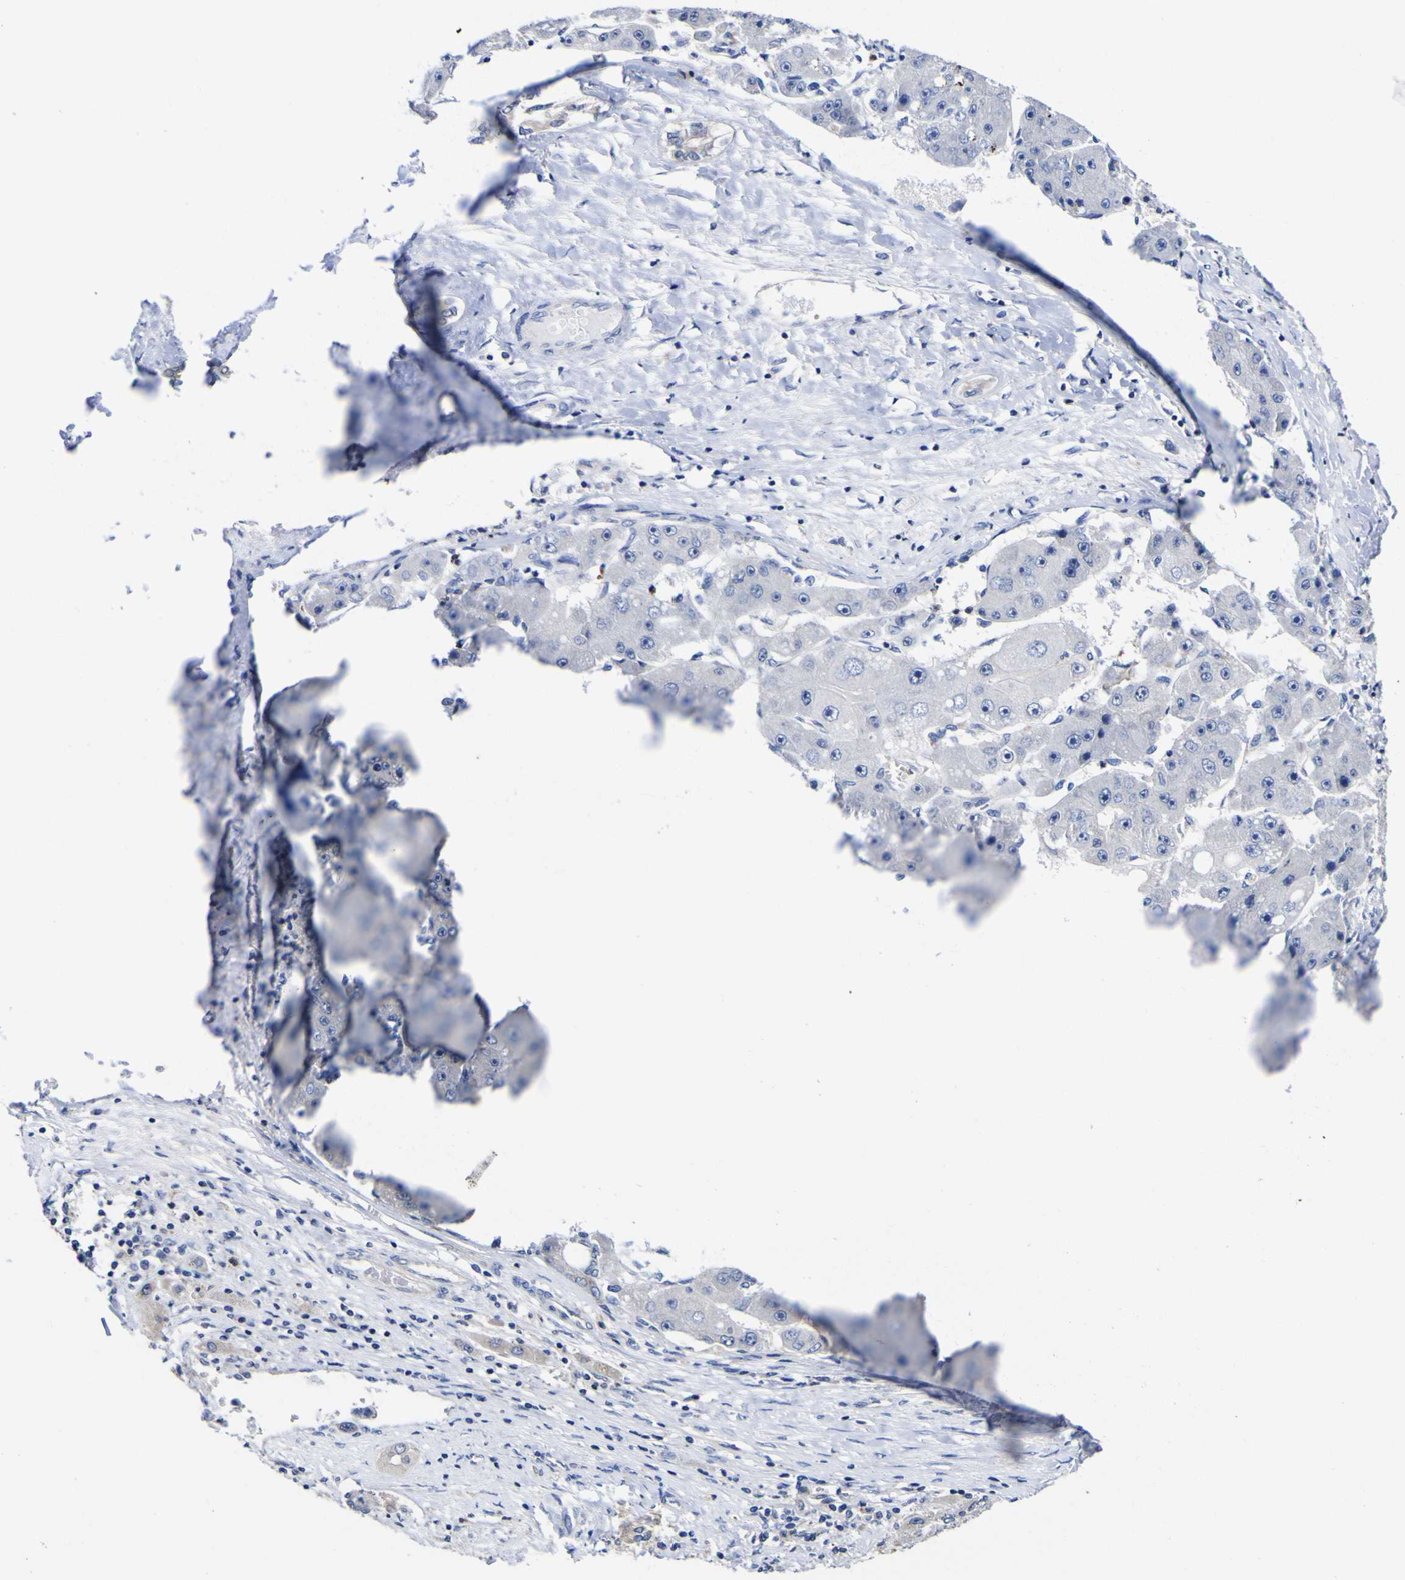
{"staining": {"intensity": "negative", "quantity": "none", "location": "none"}, "tissue": "liver cancer", "cell_type": "Tumor cells", "image_type": "cancer", "snomed": [{"axis": "morphology", "description": "Carcinoma, Hepatocellular, NOS"}, {"axis": "topography", "description": "Liver"}], "caption": "High magnification brightfield microscopy of liver hepatocellular carcinoma stained with DAB (3,3'-diaminobenzidine) (brown) and counterstained with hematoxylin (blue): tumor cells show no significant staining. The staining is performed using DAB brown chromogen with nuclei counter-stained in using hematoxylin.", "gene": "CASP6", "patient": {"sex": "female", "age": 61}}